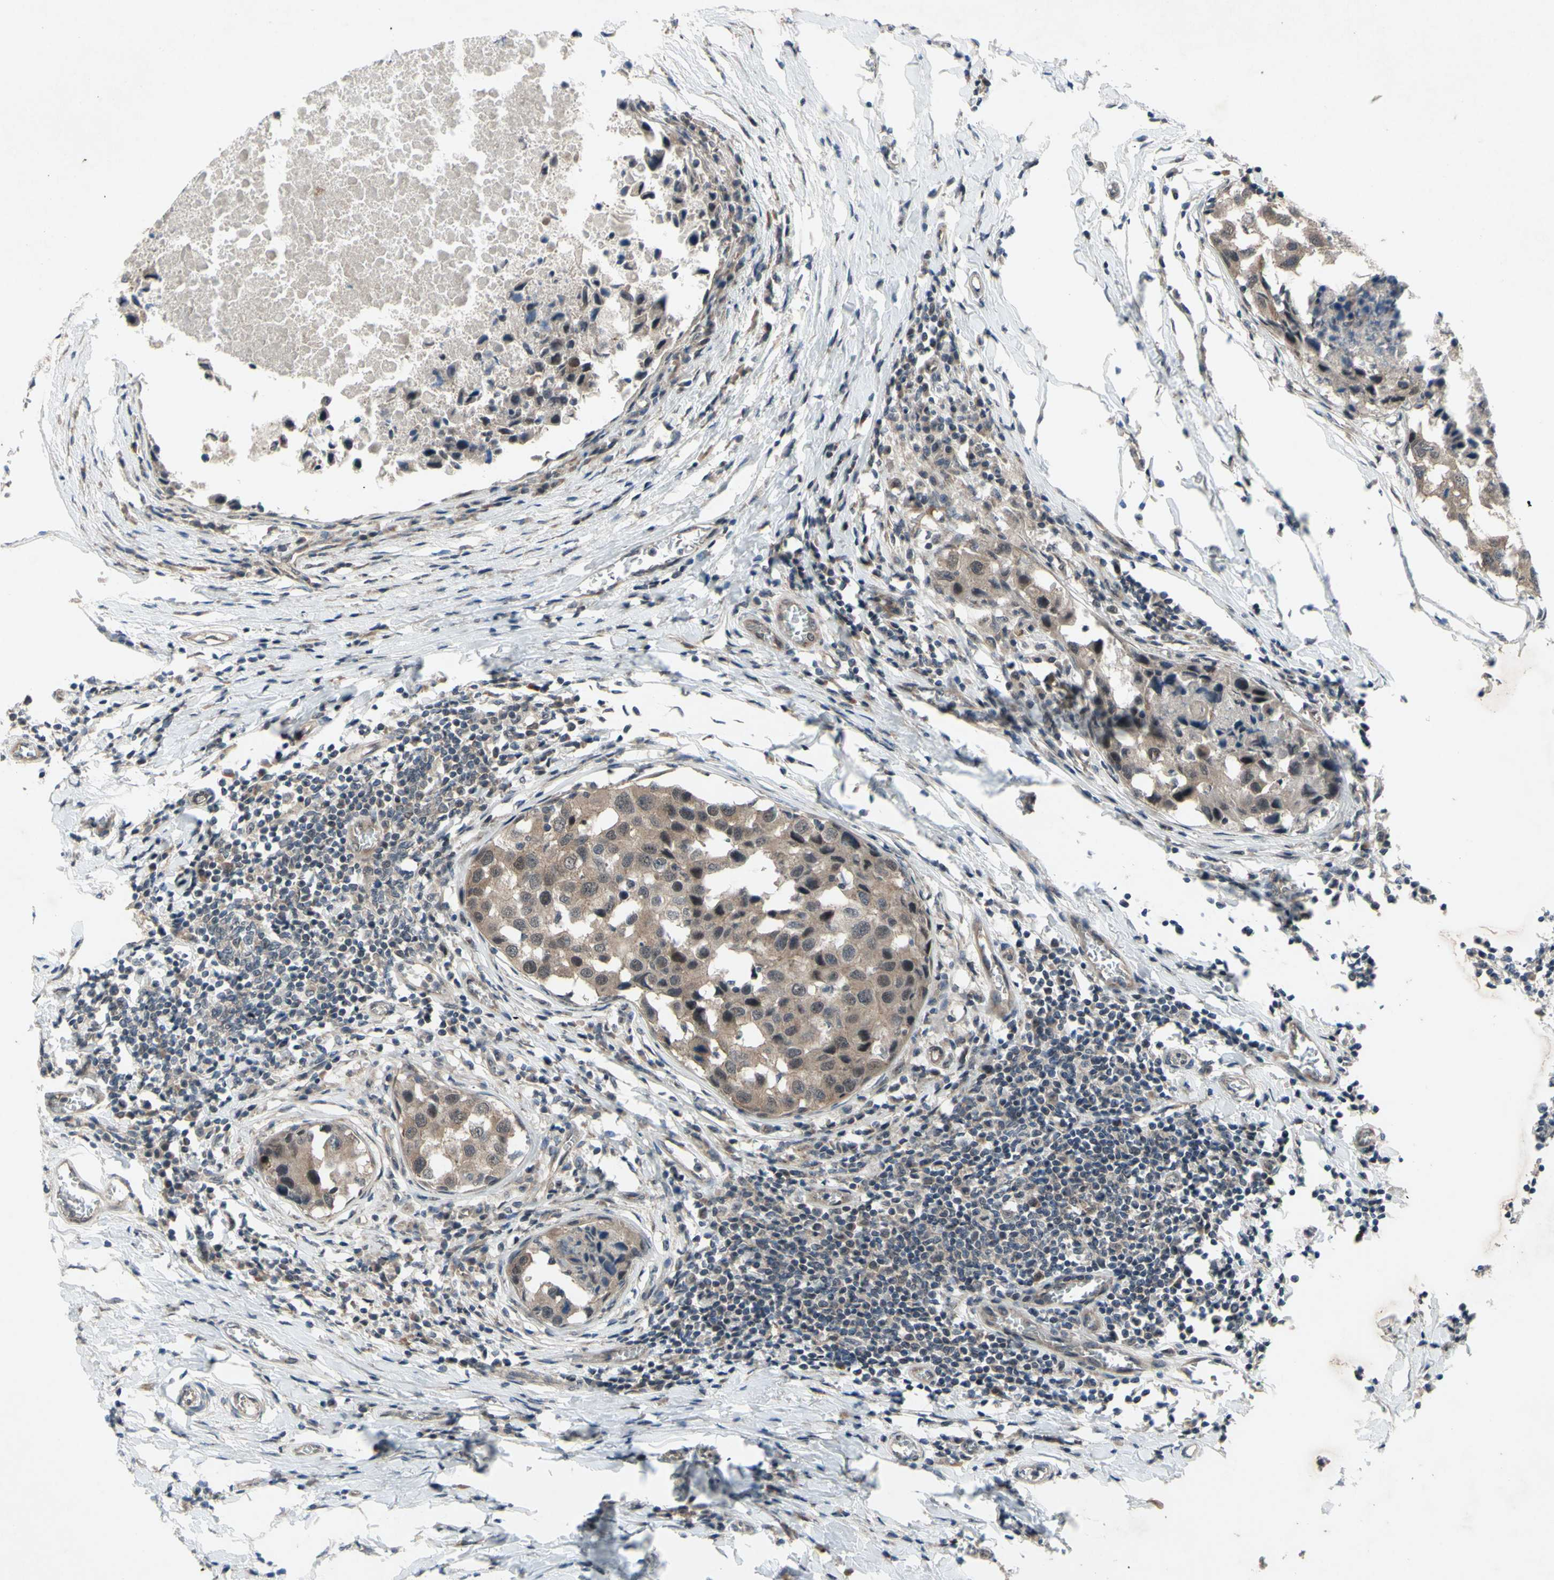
{"staining": {"intensity": "weak", "quantity": ">75%", "location": "cytoplasmic/membranous"}, "tissue": "breast cancer", "cell_type": "Tumor cells", "image_type": "cancer", "snomed": [{"axis": "morphology", "description": "Duct carcinoma"}, {"axis": "topography", "description": "Breast"}], "caption": "Weak cytoplasmic/membranous expression is appreciated in approximately >75% of tumor cells in breast cancer.", "gene": "TRDMT1", "patient": {"sex": "female", "age": 27}}